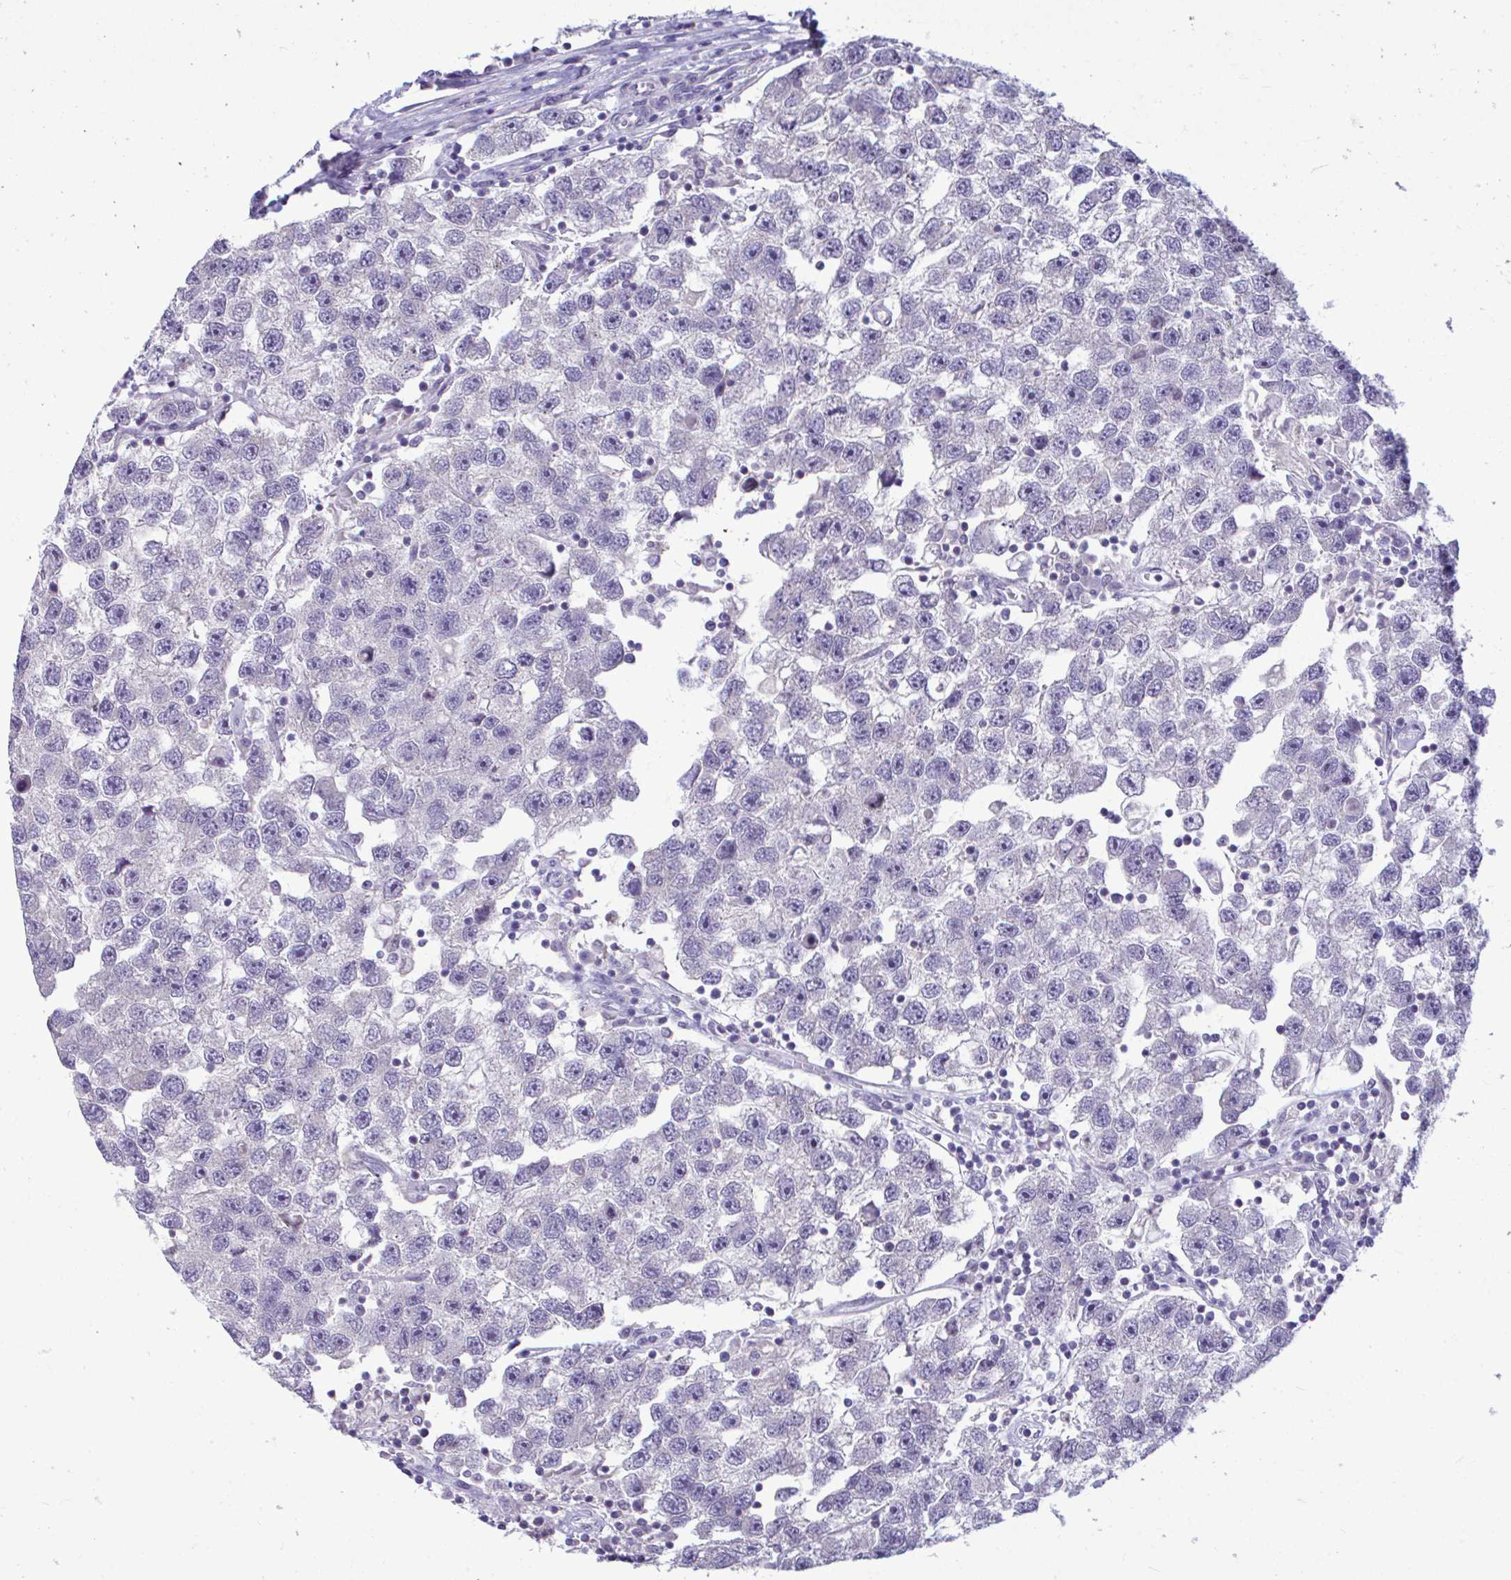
{"staining": {"intensity": "negative", "quantity": "none", "location": "none"}, "tissue": "testis cancer", "cell_type": "Tumor cells", "image_type": "cancer", "snomed": [{"axis": "morphology", "description": "Seminoma, NOS"}, {"axis": "topography", "description": "Testis"}], "caption": "DAB immunohistochemical staining of human testis cancer reveals no significant positivity in tumor cells.", "gene": "PIGK", "patient": {"sex": "male", "age": 26}}